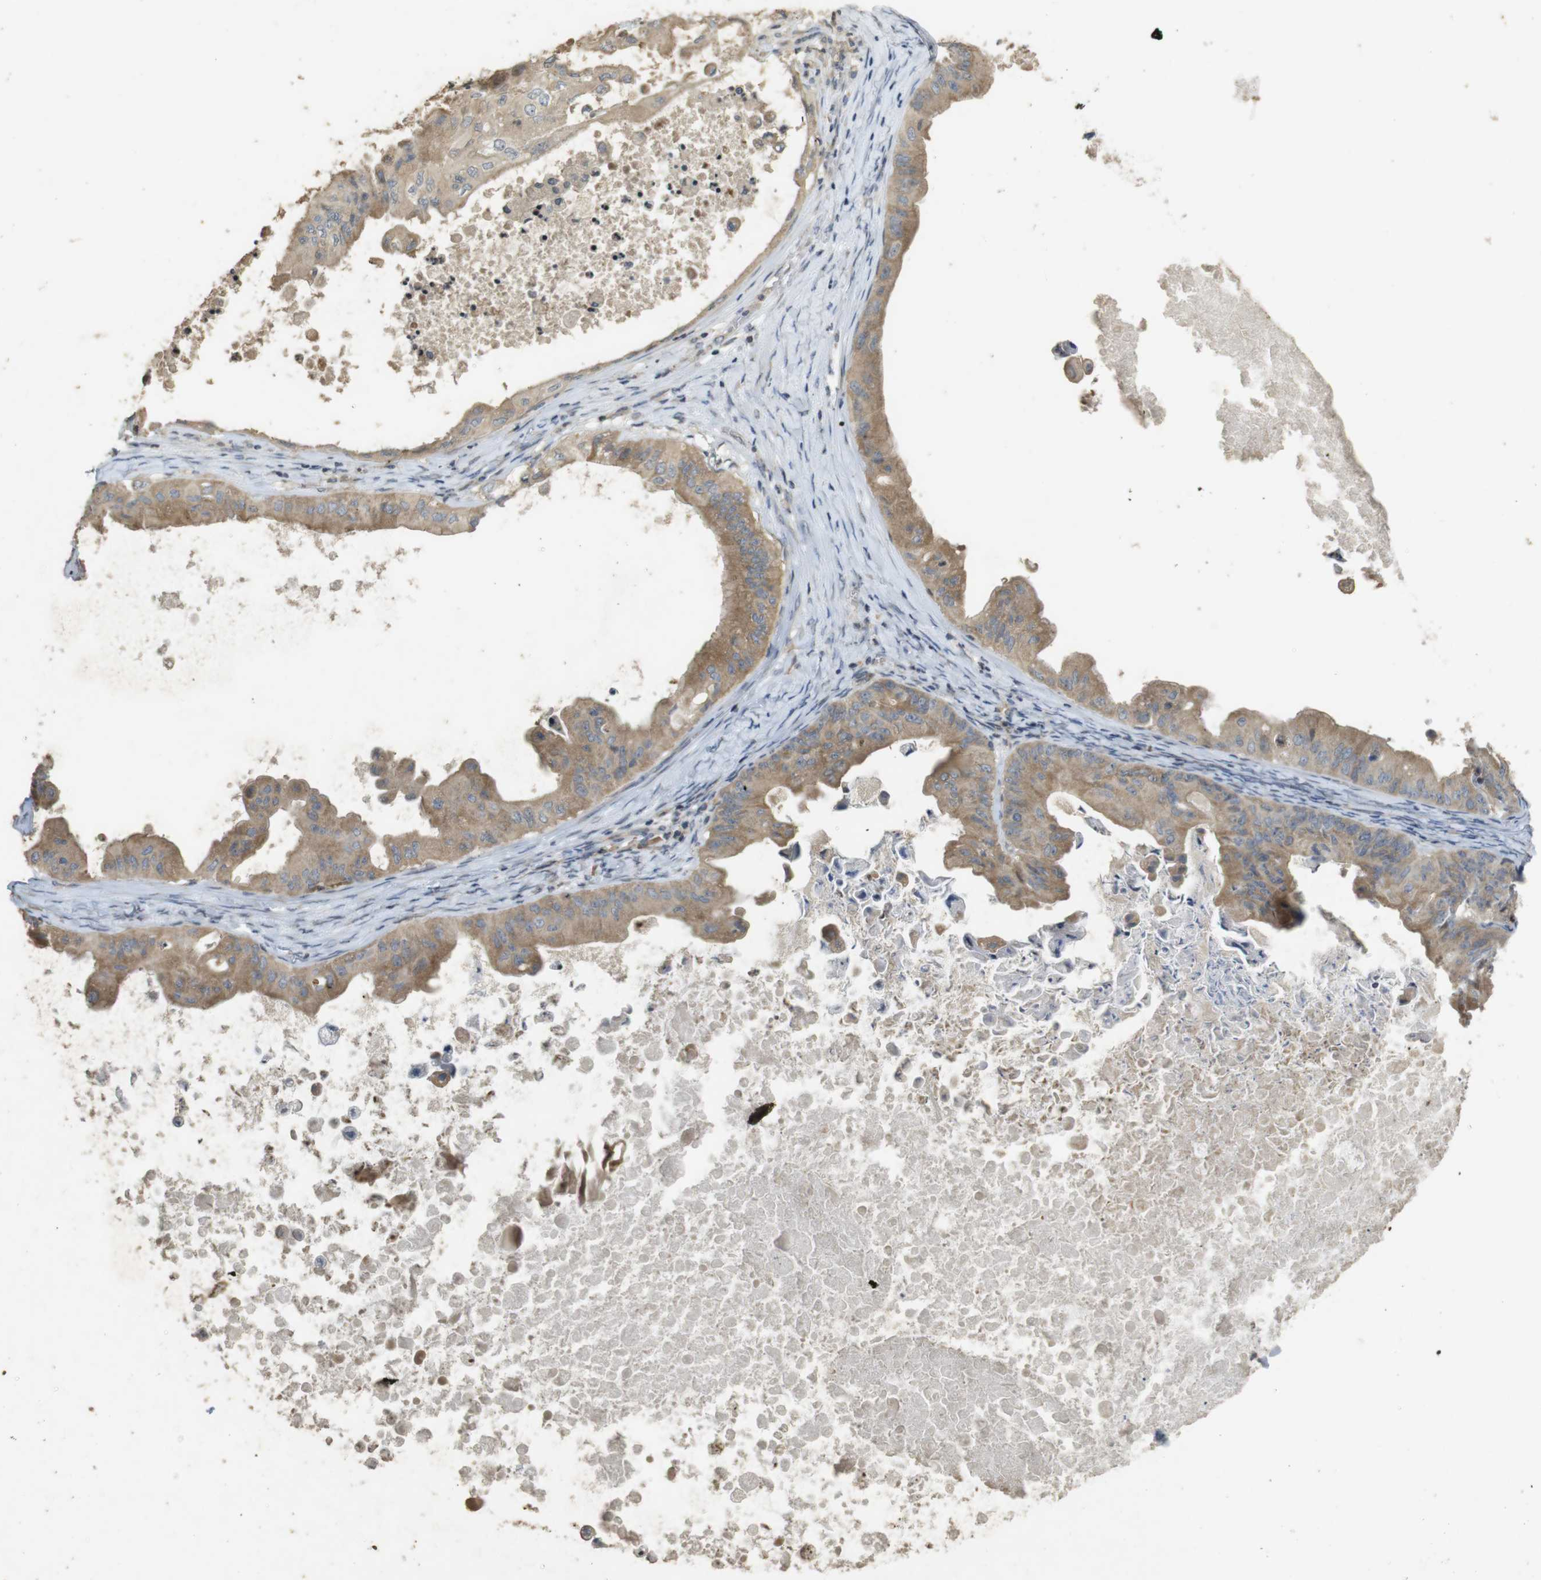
{"staining": {"intensity": "moderate", "quantity": ">75%", "location": "cytoplasmic/membranous"}, "tissue": "ovarian cancer", "cell_type": "Tumor cells", "image_type": "cancer", "snomed": [{"axis": "morphology", "description": "Cystadenocarcinoma, mucinous, NOS"}, {"axis": "topography", "description": "Ovary"}], "caption": "Tumor cells exhibit moderate cytoplasmic/membranous staining in about >75% of cells in ovarian cancer (mucinous cystadenocarcinoma).", "gene": "CLTC", "patient": {"sex": "female", "age": 37}}